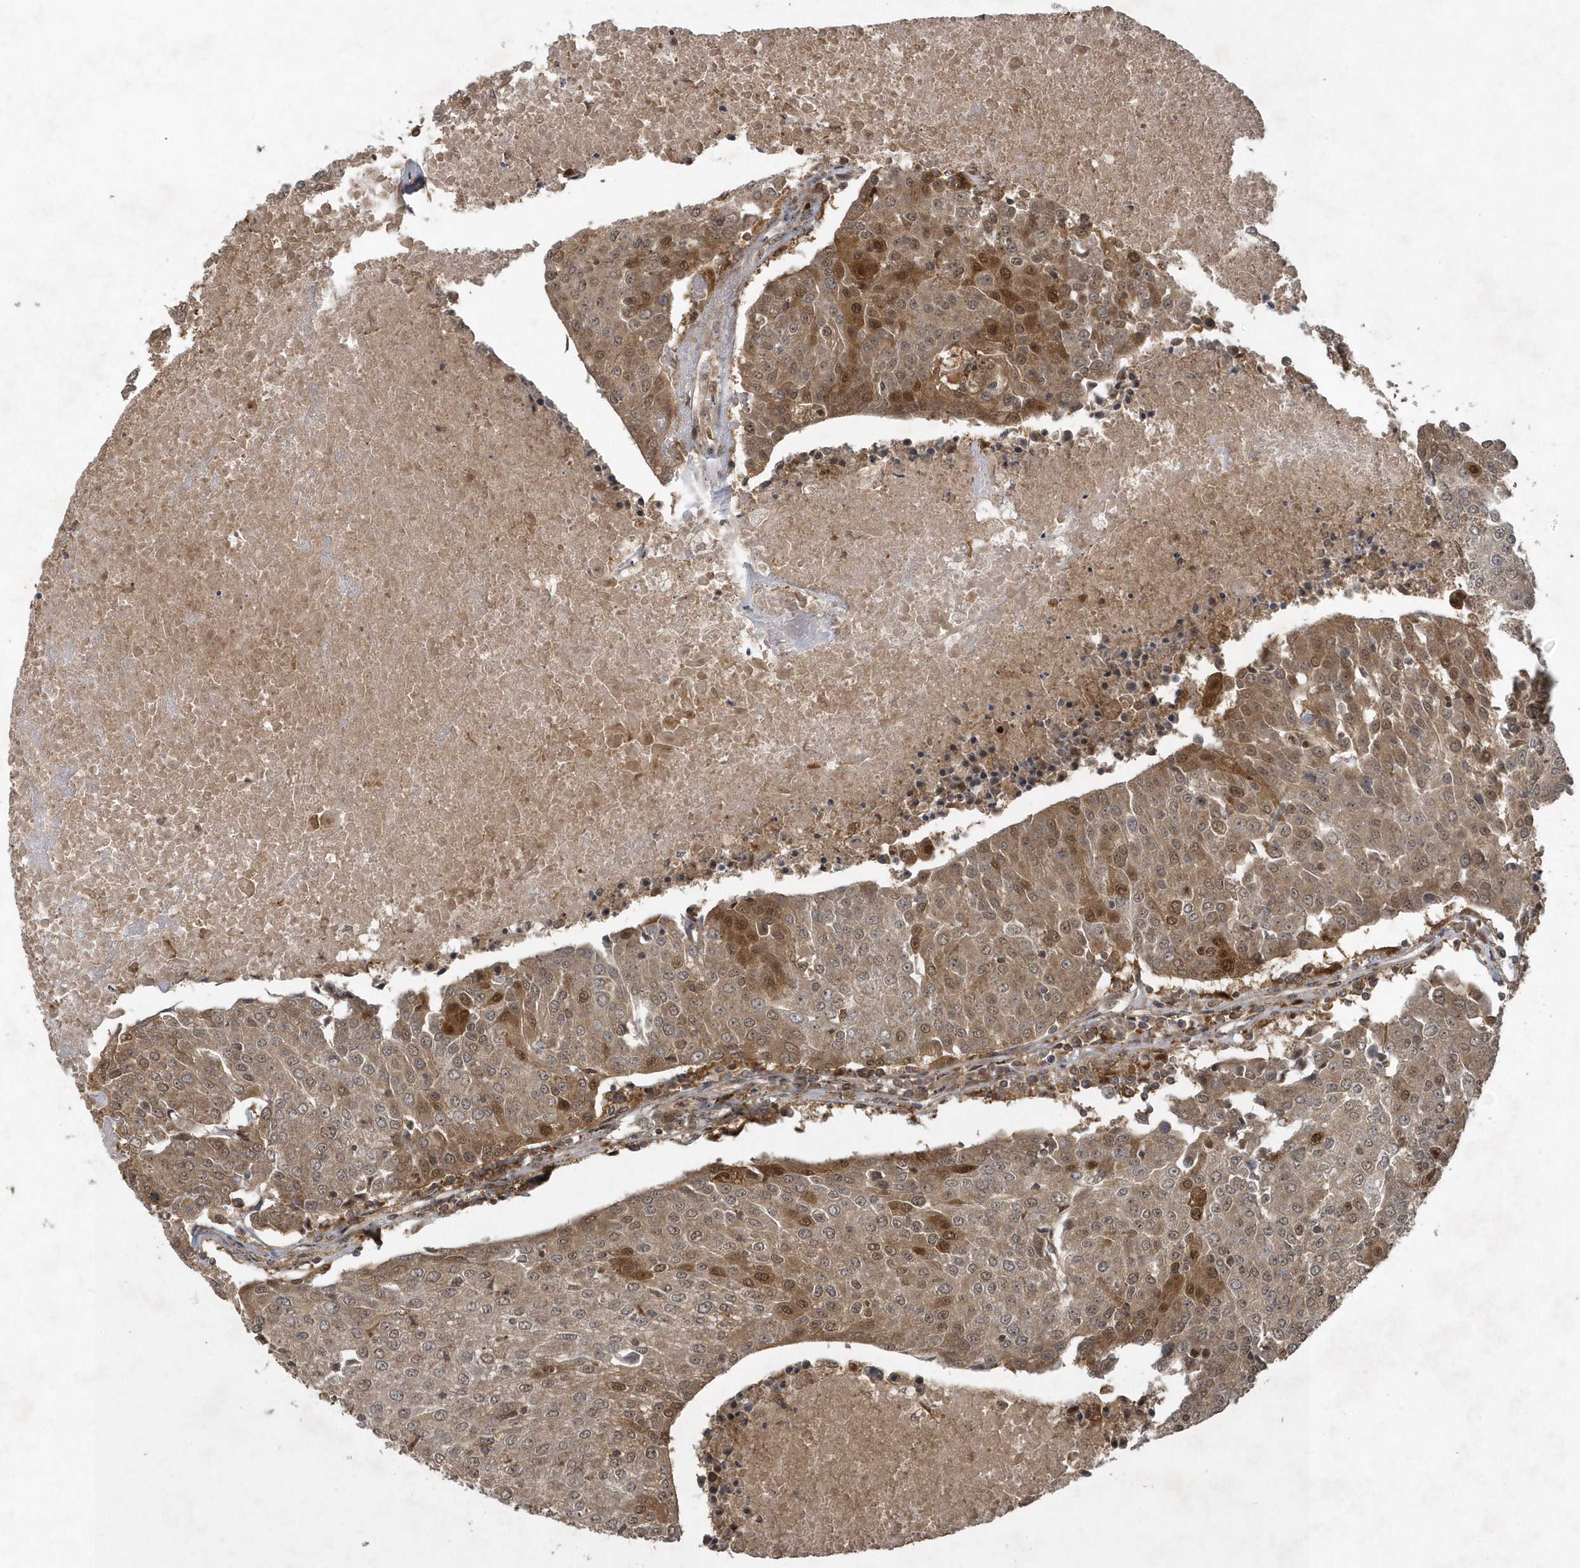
{"staining": {"intensity": "moderate", "quantity": "25%-75%", "location": "cytoplasmic/membranous,nuclear"}, "tissue": "urothelial cancer", "cell_type": "Tumor cells", "image_type": "cancer", "snomed": [{"axis": "morphology", "description": "Urothelial carcinoma, High grade"}, {"axis": "topography", "description": "Urinary bladder"}], "caption": "Urothelial carcinoma (high-grade) stained for a protein (brown) exhibits moderate cytoplasmic/membranous and nuclear positive expression in about 25%-75% of tumor cells.", "gene": "LACC1", "patient": {"sex": "female", "age": 85}}